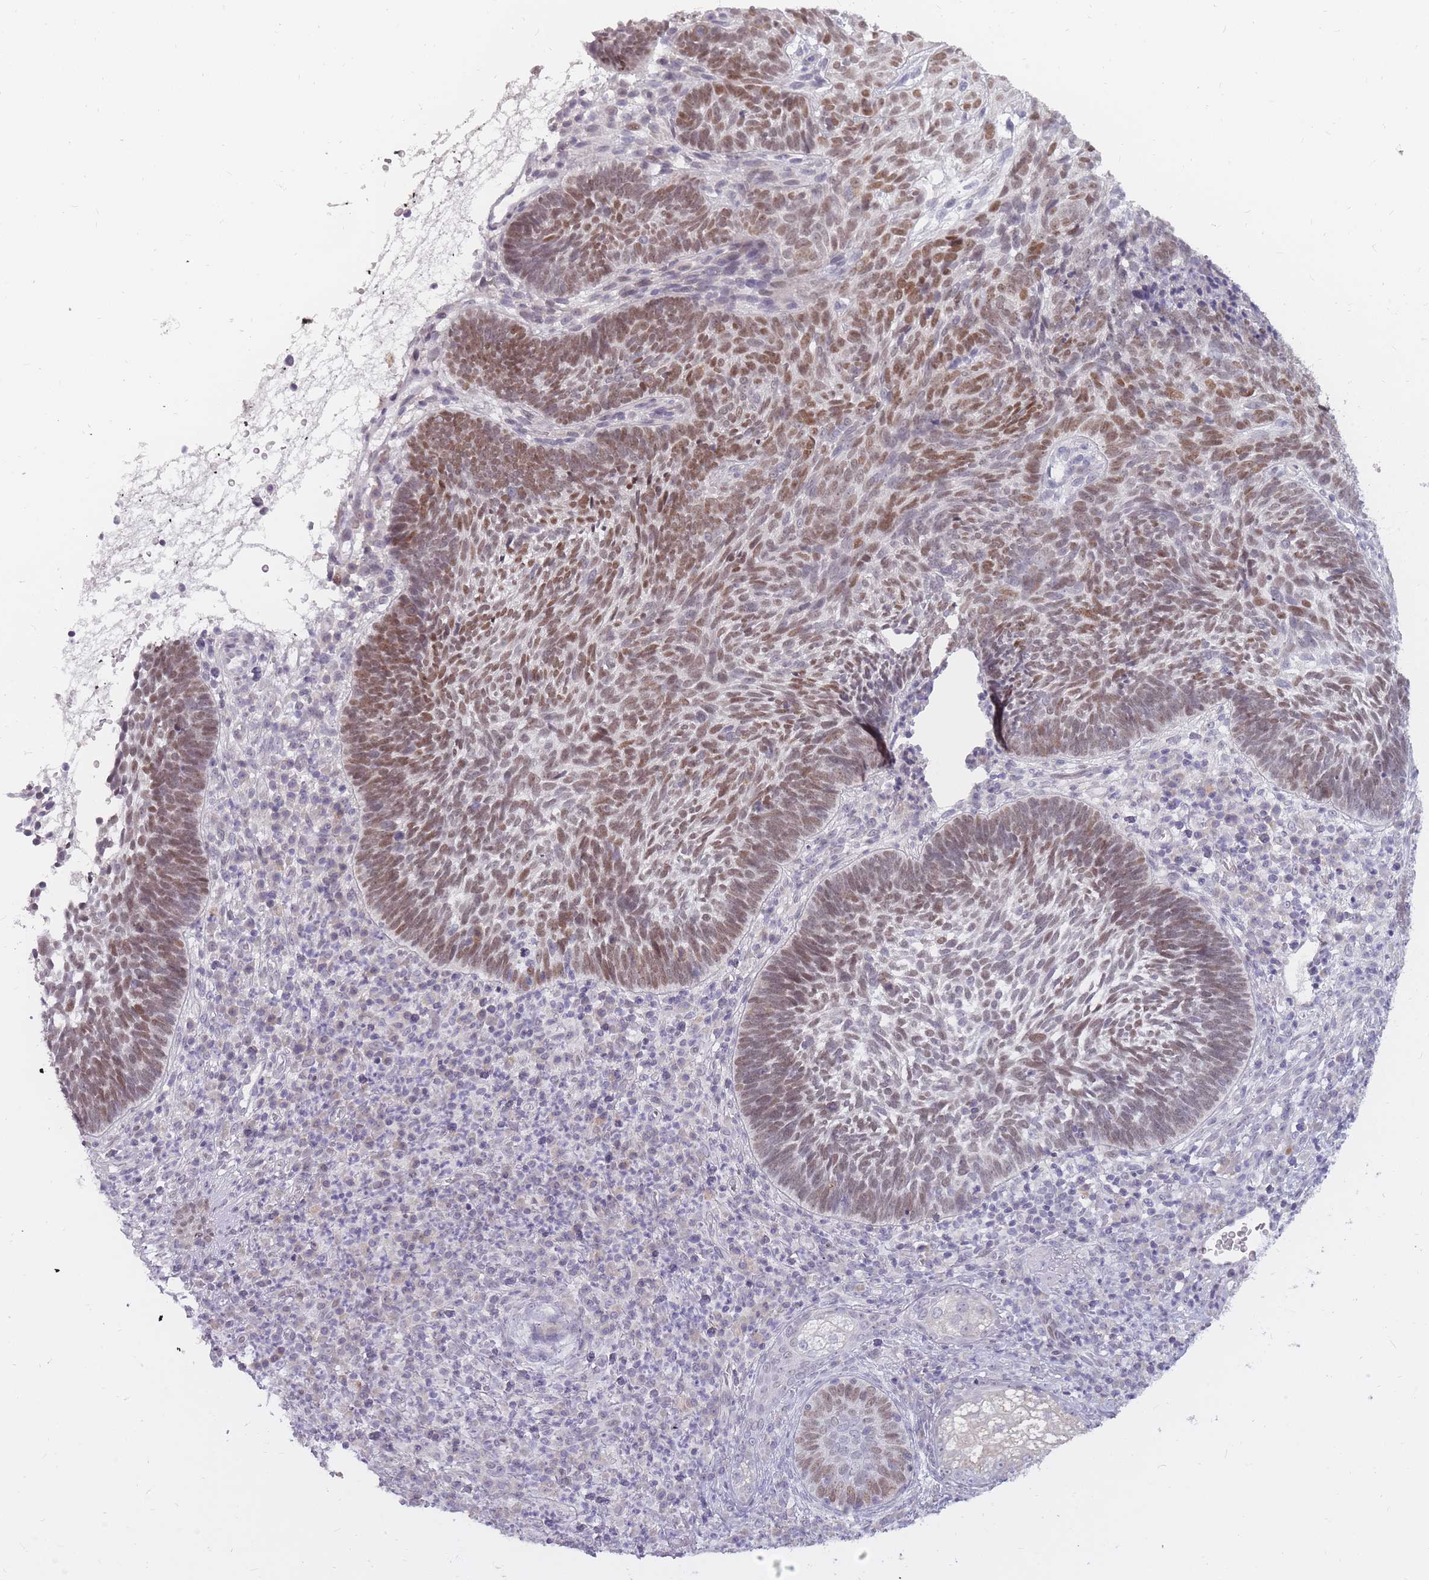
{"staining": {"intensity": "moderate", "quantity": ">75%", "location": "nuclear"}, "tissue": "skin cancer", "cell_type": "Tumor cells", "image_type": "cancer", "snomed": [{"axis": "morphology", "description": "Basal cell carcinoma"}, {"axis": "topography", "description": "Skin"}], "caption": "Human skin basal cell carcinoma stained for a protein (brown) displays moderate nuclear positive positivity in approximately >75% of tumor cells.", "gene": "POMZP3", "patient": {"sex": "male", "age": 88}}